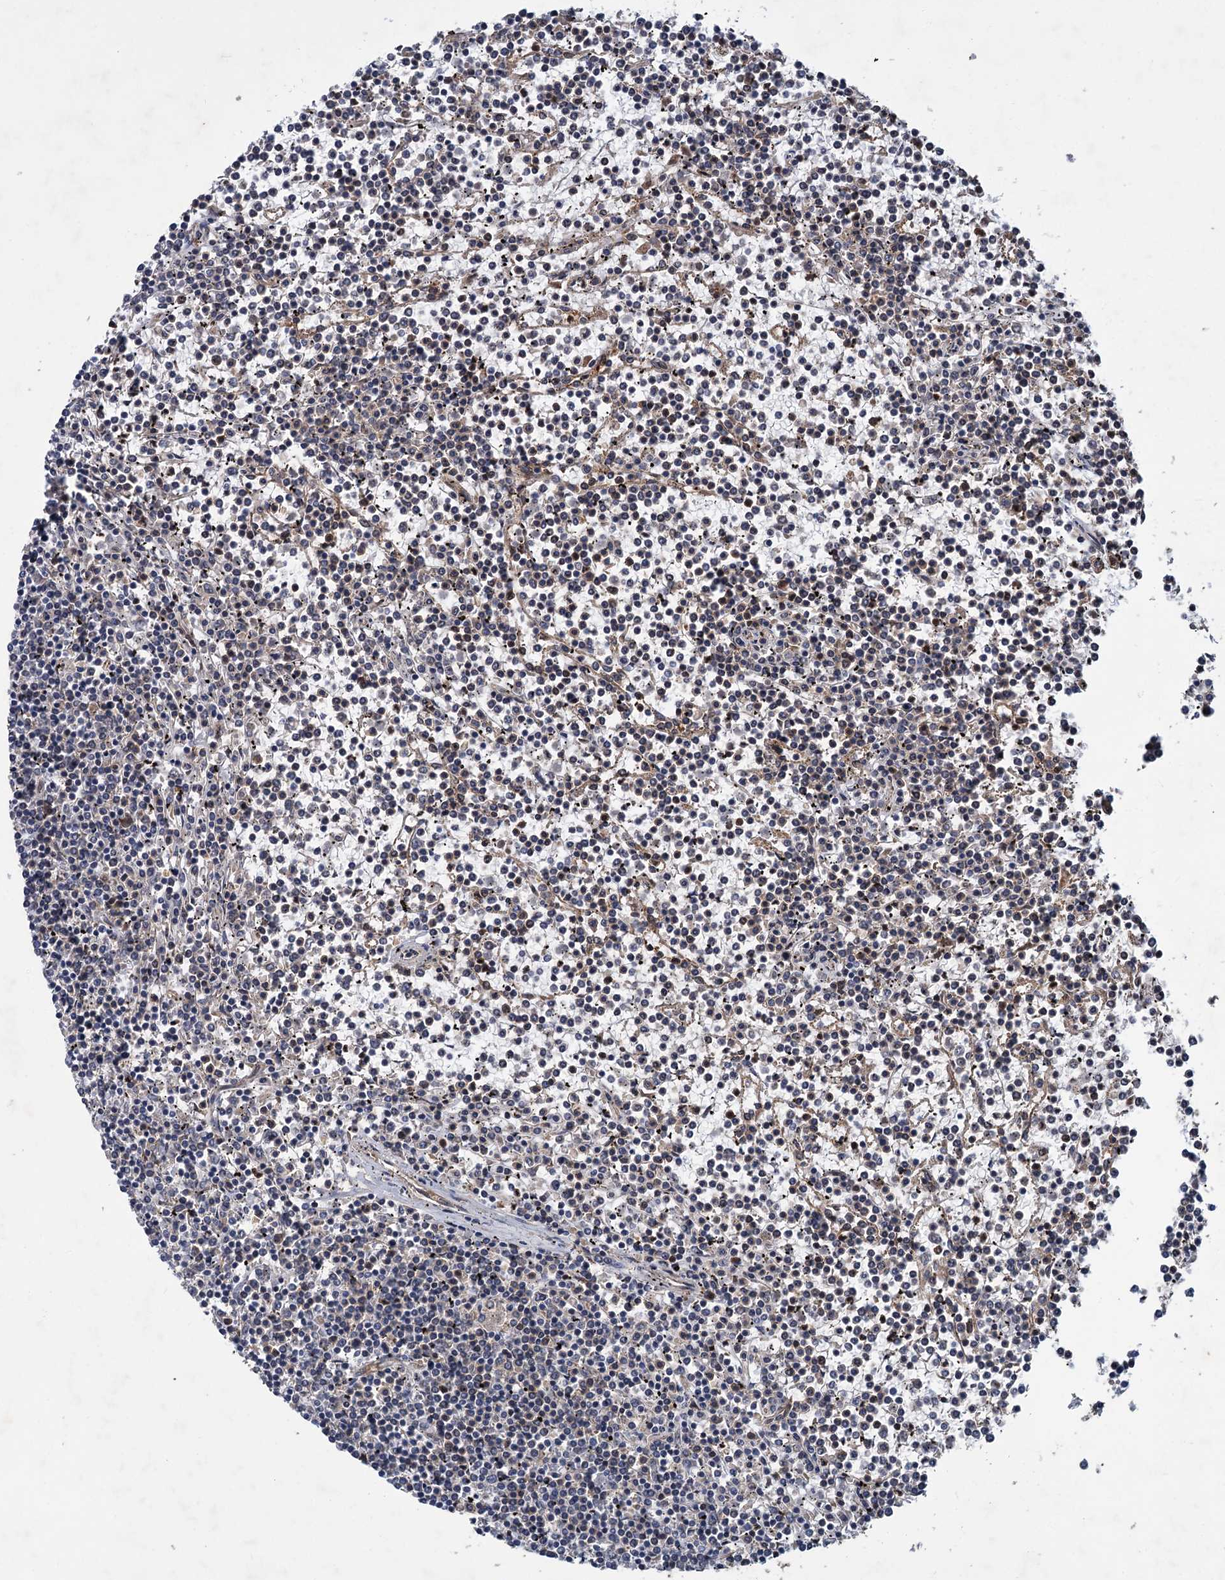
{"staining": {"intensity": "negative", "quantity": "none", "location": "none"}, "tissue": "lymphoma", "cell_type": "Tumor cells", "image_type": "cancer", "snomed": [{"axis": "morphology", "description": "Malignant lymphoma, non-Hodgkin's type, Low grade"}, {"axis": "topography", "description": "Spleen"}], "caption": "A high-resolution histopathology image shows IHC staining of lymphoma, which shows no significant expression in tumor cells. (Brightfield microscopy of DAB (3,3'-diaminobenzidine) immunohistochemistry (IHC) at high magnification).", "gene": "PKN2", "patient": {"sex": "female", "age": 19}}